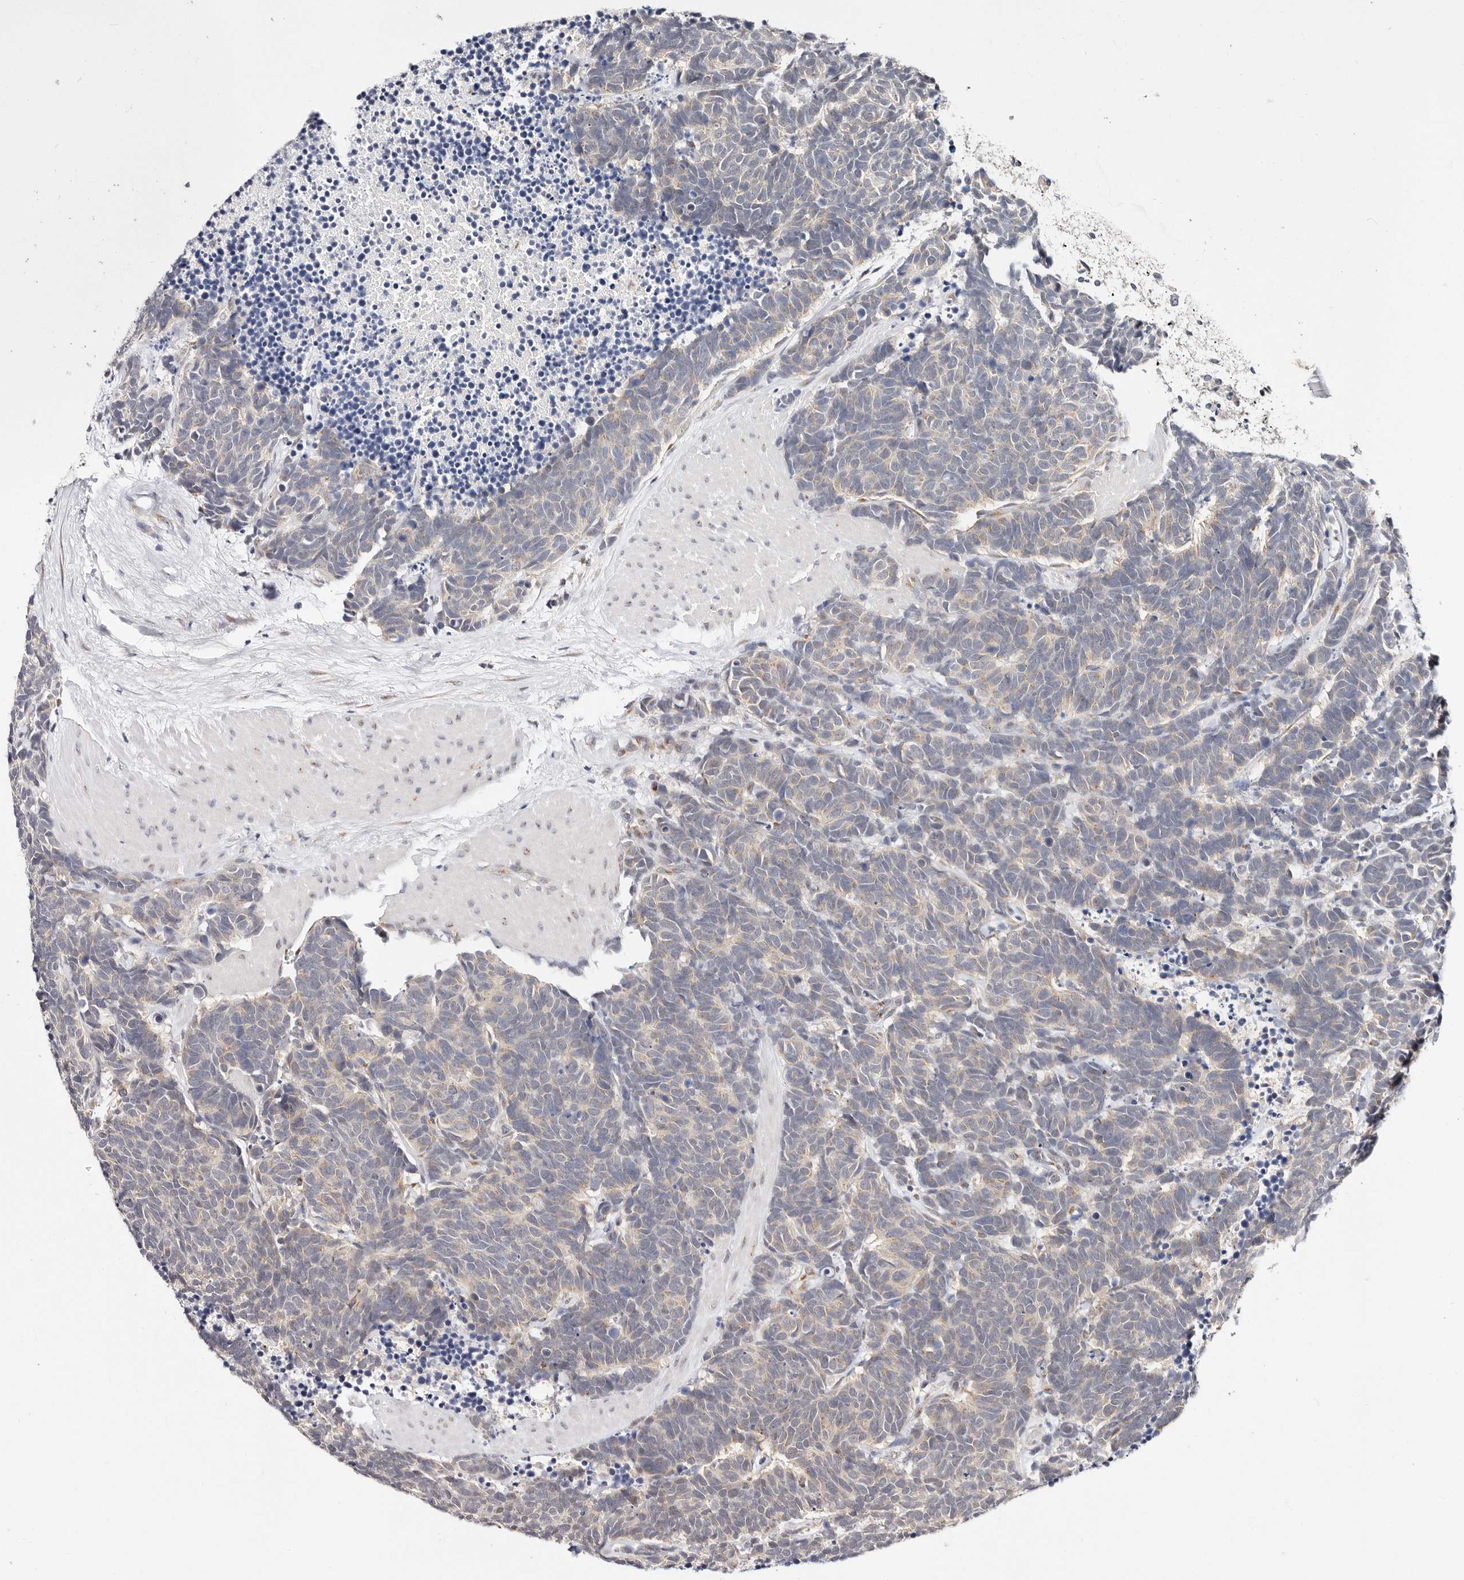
{"staining": {"intensity": "negative", "quantity": "none", "location": "none"}, "tissue": "carcinoid", "cell_type": "Tumor cells", "image_type": "cancer", "snomed": [{"axis": "morphology", "description": "Carcinoma, NOS"}, {"axis": "morphology", "description": "Carcinoid, malignant, NOS"}, {"axis": "topography", "description": "Urinary bladder"}], "caption": "The IHC photomicrograph has no significant expression in tumor cells of carcinoid (malignant) tissue.", "gene": "VIPAS39", "patient": {"sex": "male", "age": 57}}